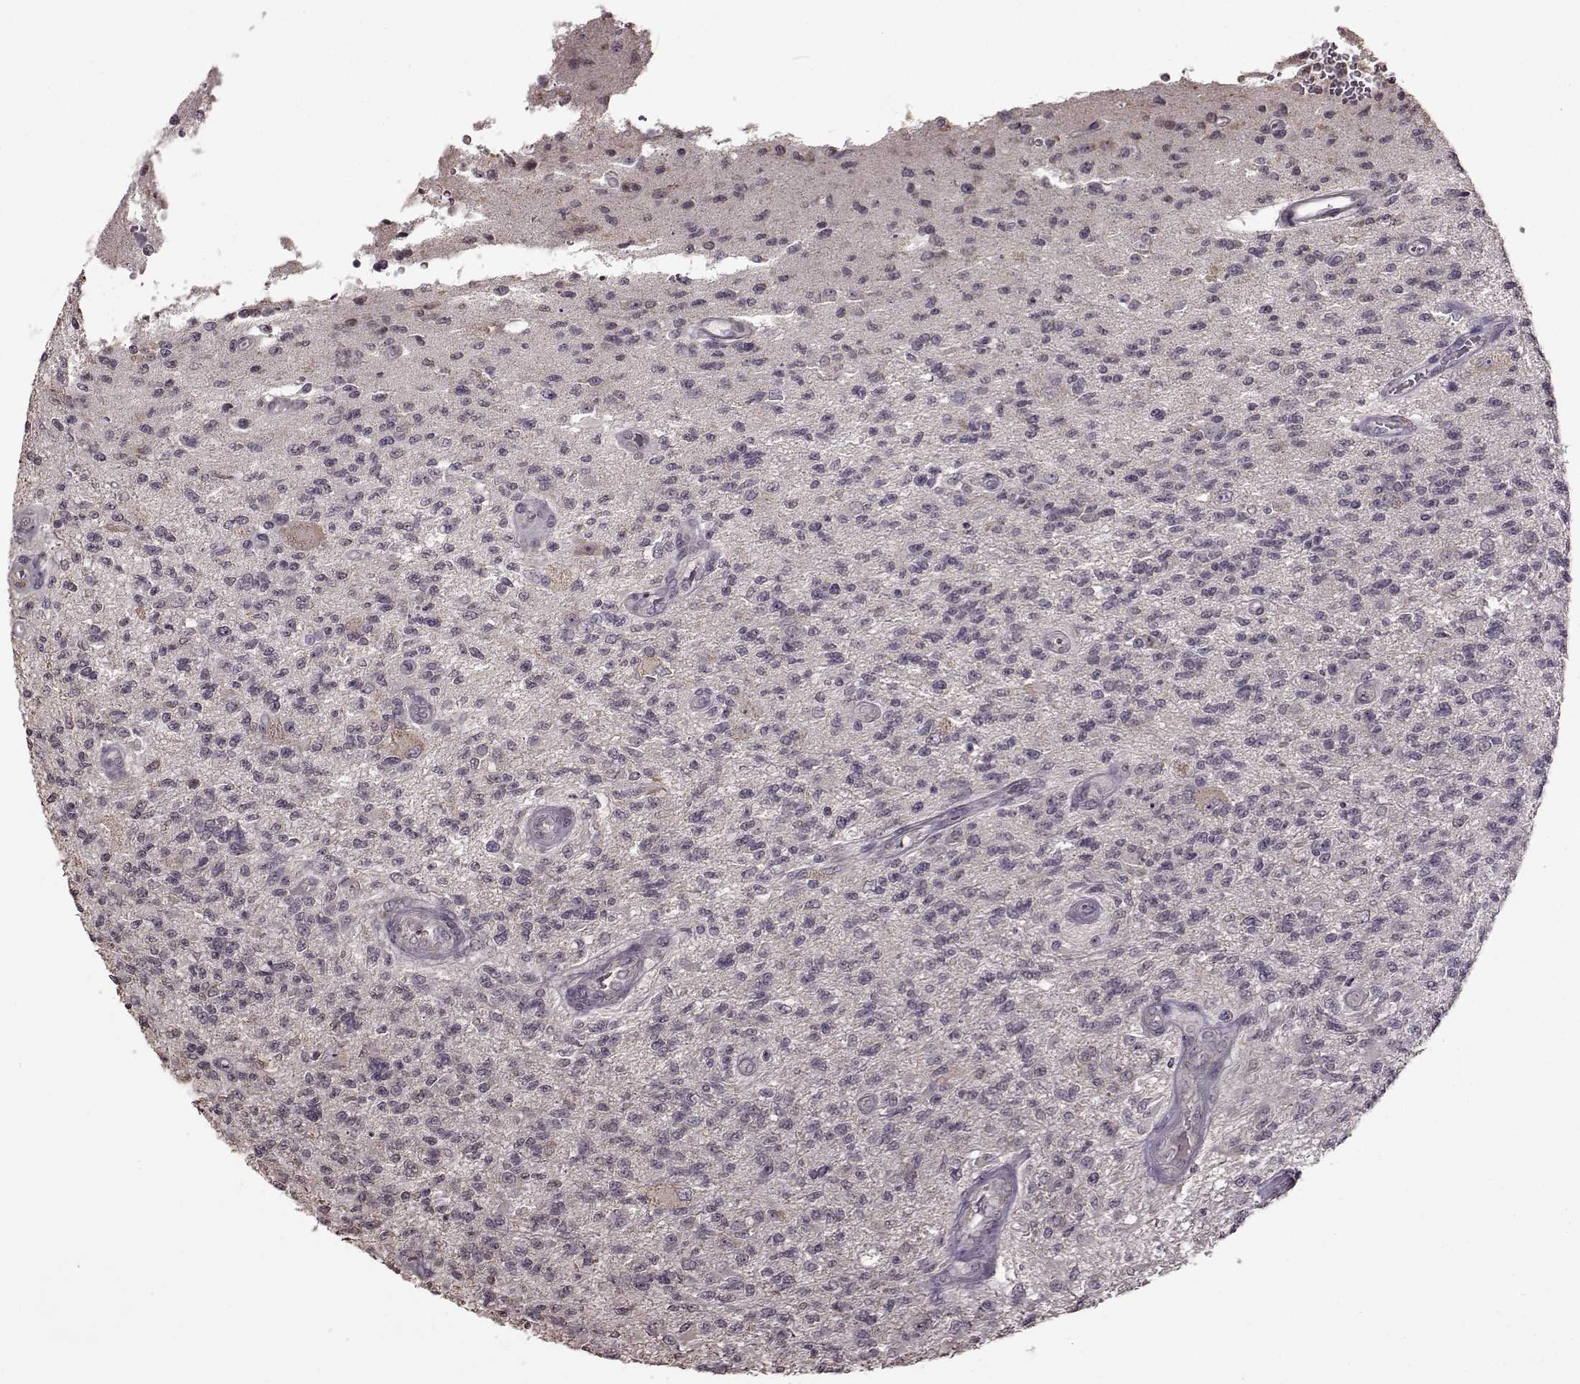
{"staining": {"intensity": "negative", "quantity": "none", "location": "none"}, "tissue": "glioma", "cell_type": "Tumor cells", "image_type": "cancer", "snomed": [{"axis": "morphology", "description": "Glioma, malignant, High grade"}, {"axis": "topography", "description": "Brain"}], "caption": "Immunohistochemistry (IHC) photomicrograph of neoplastic tissue: glioma stained with DAB (3,3'-diaminobenzidine) shows no significant protein expression in tumor cells. Brightfield microscopy of immunohistochemistry stained with DAB (brown) and hematoxylin (blue), captured at high magnification.", "gene": "FSHB", "patient": {"sex": "male", "age": 56}}